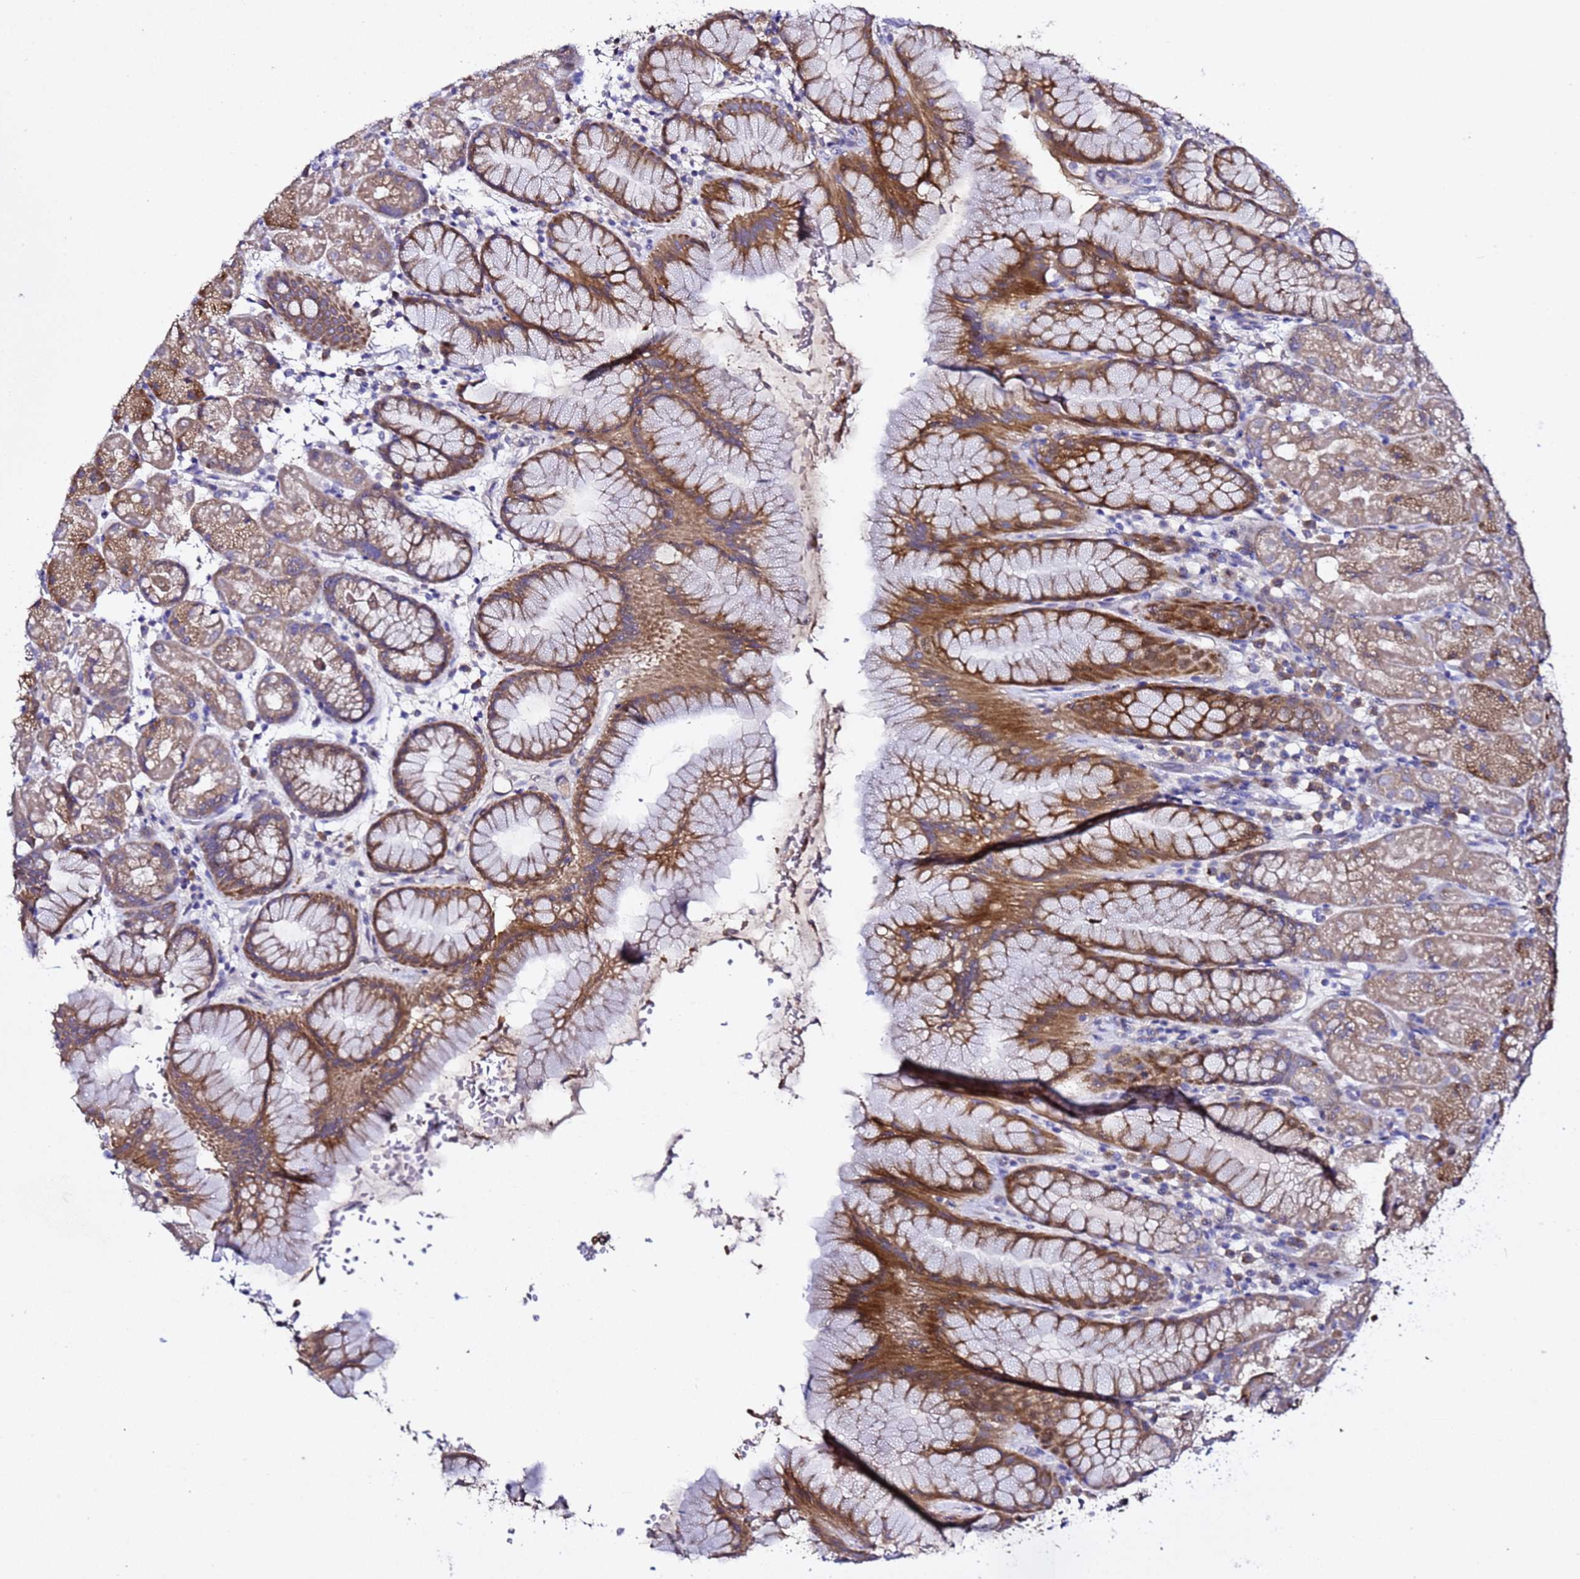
{"staining": {"intensity": "moderate", "quantity": ">75%", "location": "cytoplasmic/membranous"}, "tissue": "stomach", "cell_type": "Glandular cells", "image_type": "normal", "snomed": [{"axis": "morphology", "description": "Normal tissue, NOS"}, {"axis": "topography", "description": "Stomach, upper"}, {"axis": "topography", "description": "Stomach, lower"}], "caption": "Benign stomach was stained to show a protein in brown. There is medium levels of moderate cytoplasmic/membranous staining in approximately >75% of glandular cells. (brown staining indicates protein expression, while blue staining denotes nuclei).", "gene": "ALG3", "patient": {"sex": "male", "age": 67}}